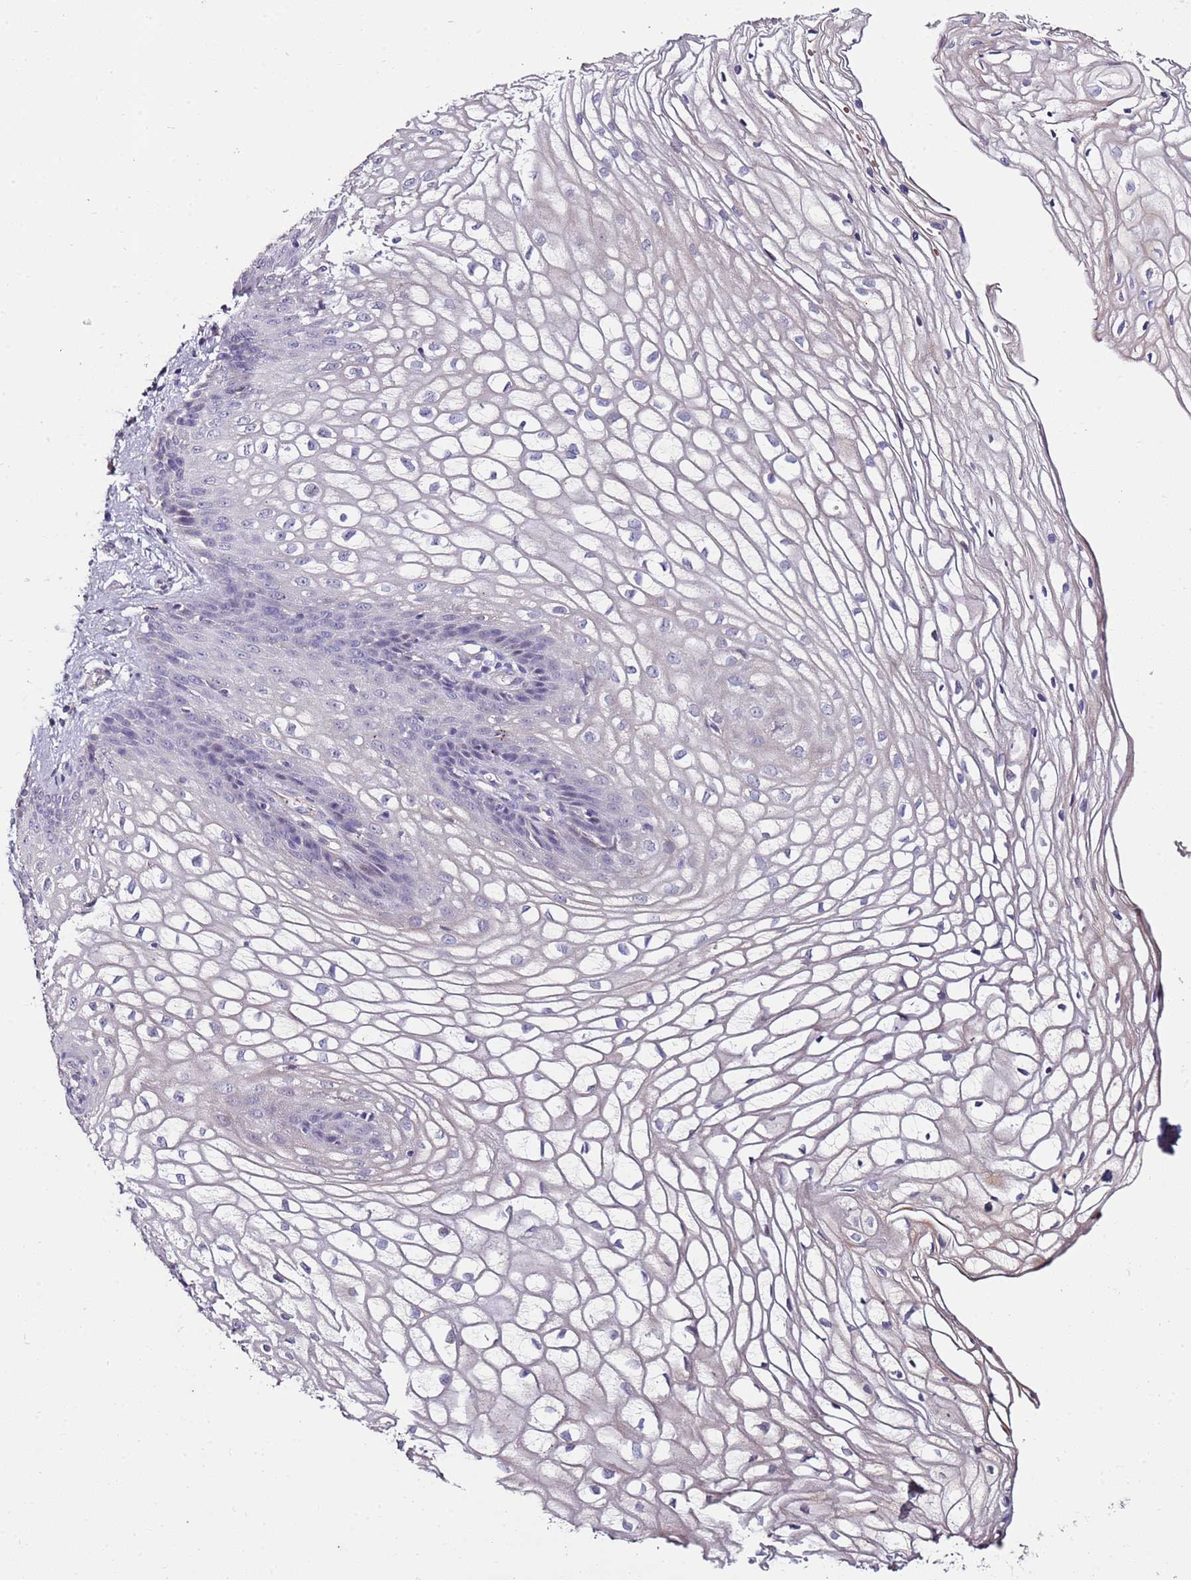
{"staining": {"intensity": "negative", "quantity": "none", "location": "none"}, "tissue": "vagina", "cell_type": "Squamous epithelial cells", "image_type": "normal", "snomed": [{"axis": "morphology", "description": "Normal tissue, NOS"}, {"axis": "topography", "description": "Vagina"}], "caption": "Immunohistochemistry micrograph of unremarkable vagina: human vagina stained with DAB (3,3'-diaminobenzidine) demonstrates no significant protein staining in squamous epithelial cells.", "gene": "C3orf80", "patient": {"sex": "female", "age": 34}}